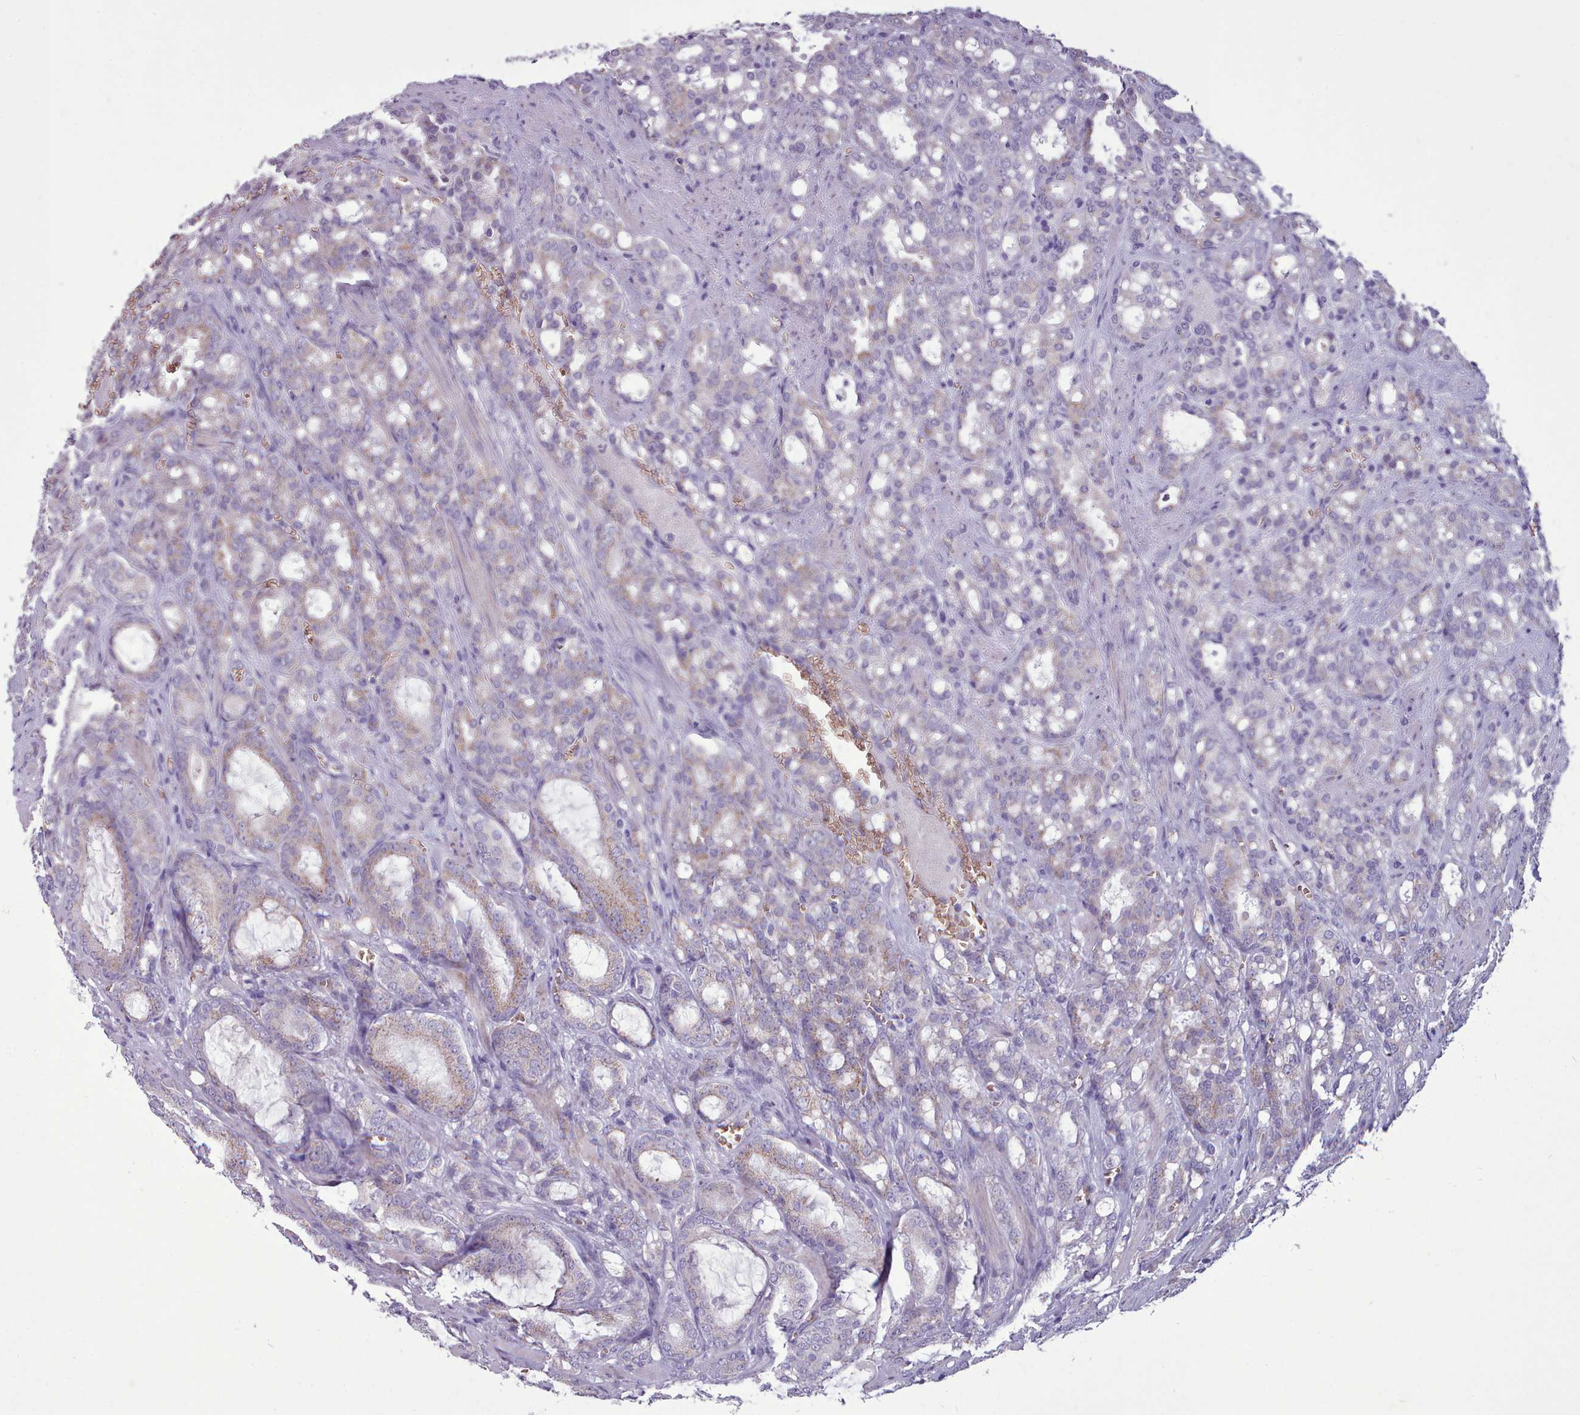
{"staining": {"intensity": "weak", "quantity": "25%-75%", "location": "cytoplasmic/membranous"}, "tissue": "prostate cancer", "cell_type": "Tumor cells", "image_type": "cancer", "snomed": [{"axis": "morphology", "description": "Adenocarcinoma, High grade"}, {"axis": "topography", "description": "Prostate"}], "caption": "A micrograph showing weak cytoplasmic/membranous expression in approximately 25%-75% of tumor cells in prostate cancer, as visualized by brown immunohistochemical staining.", "gene": "AK4", "patient": {"sex": "male", "age": 72}}